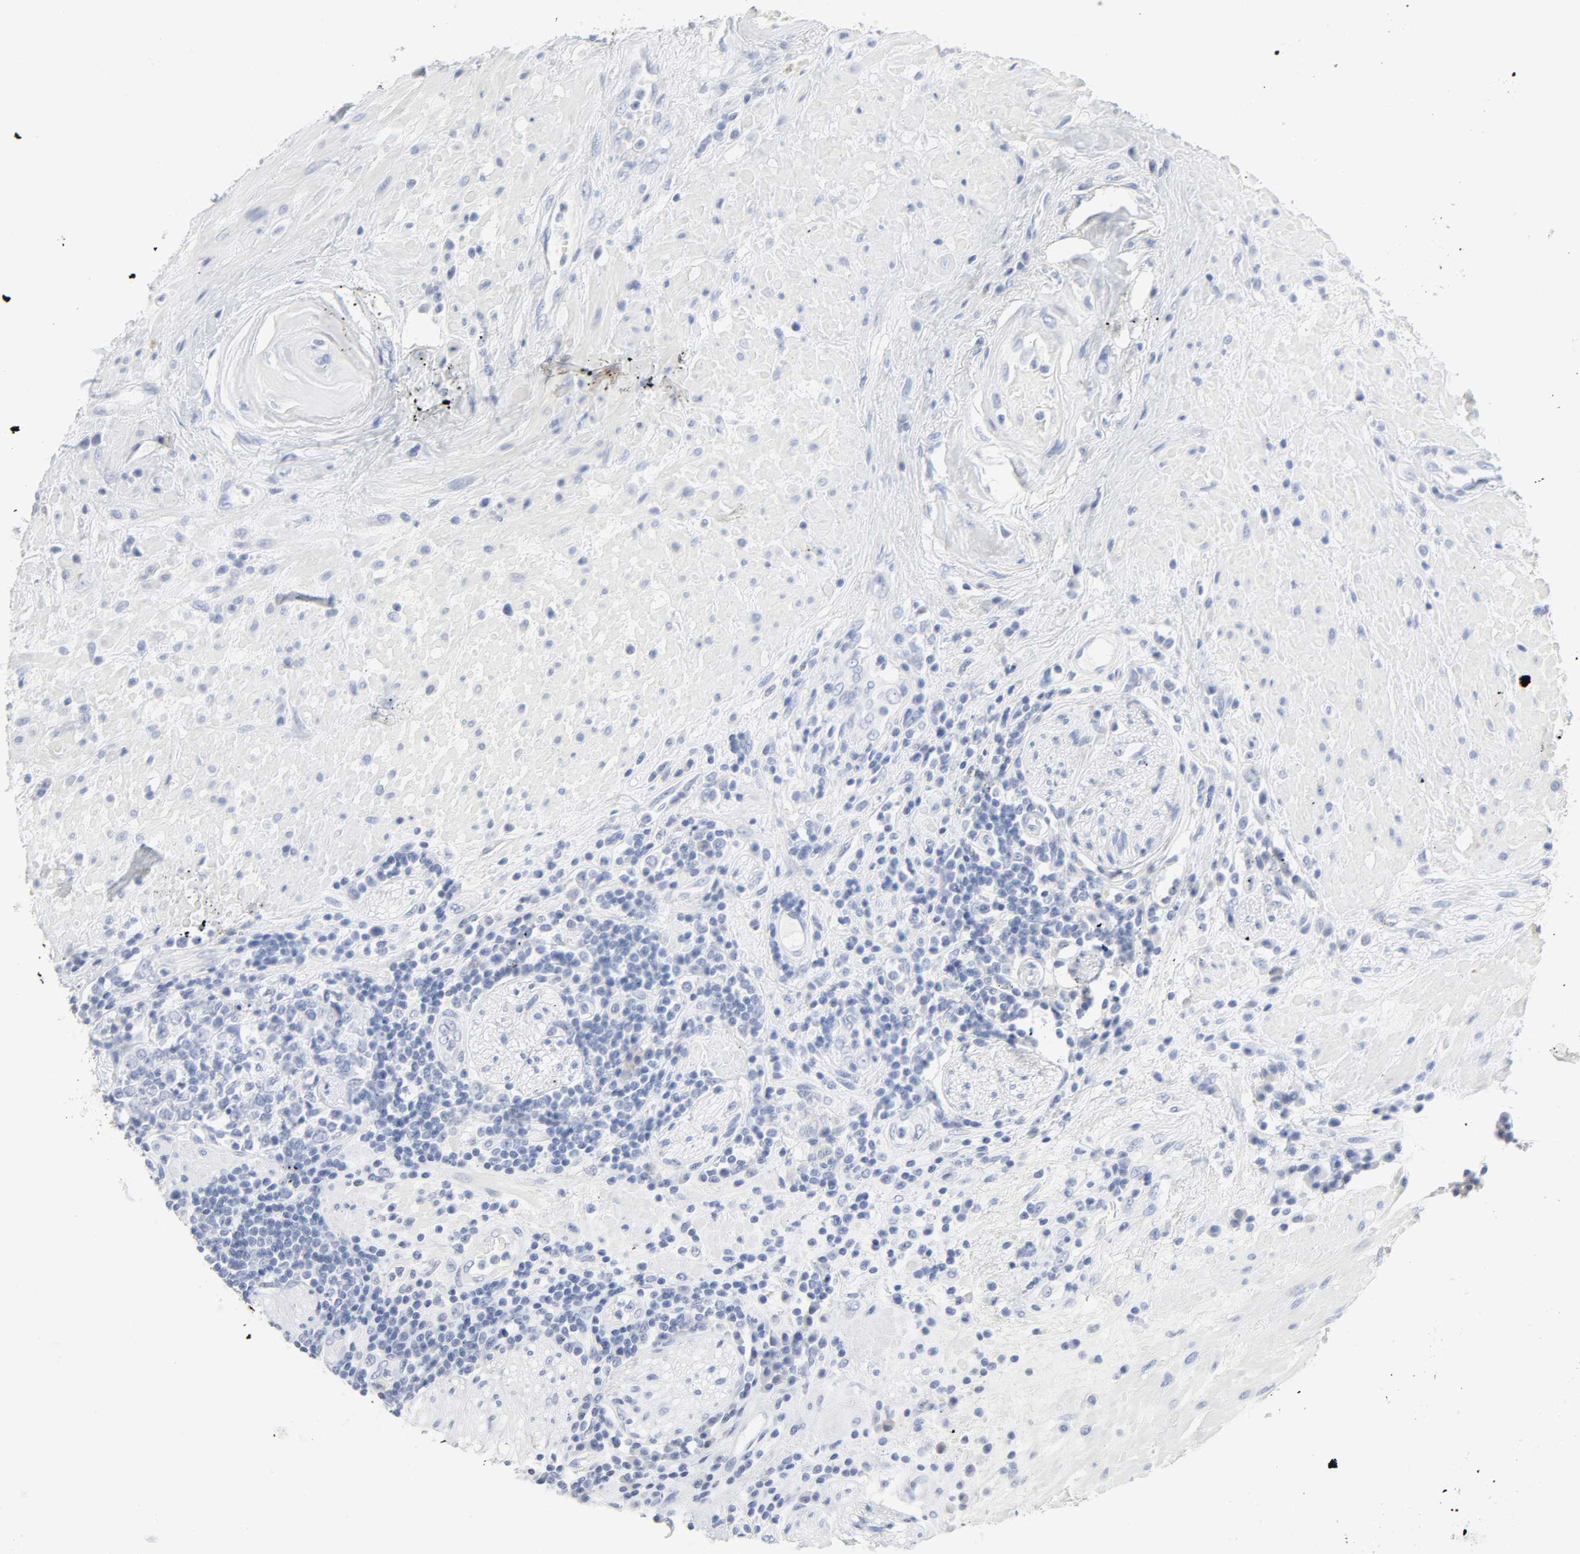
{"staining": {"intensity": "negative", "quantity": "none", "location": "none"}, "tissue": "seminal vesicle", "cell_type": "Glandular cells", "image_type": "normal", "snomed": [{"axis": "morphology", "description": "Normal tissue, NOS"}, {"axis": "topography", "description": "Seminal veicle"}], "caption": "IHC histopathology image of unremarkable seminal vesicle: seminal vesicle stained with DAB (3,3'-diaminobenzidine) exhibits no significant protein staining in glandular cells. (Brightfield microscopy of DAB immunohistochemistry (IHC) at high magnification).", "gene": "ACP3", "patient": {"sex": "male", "age": 61}}